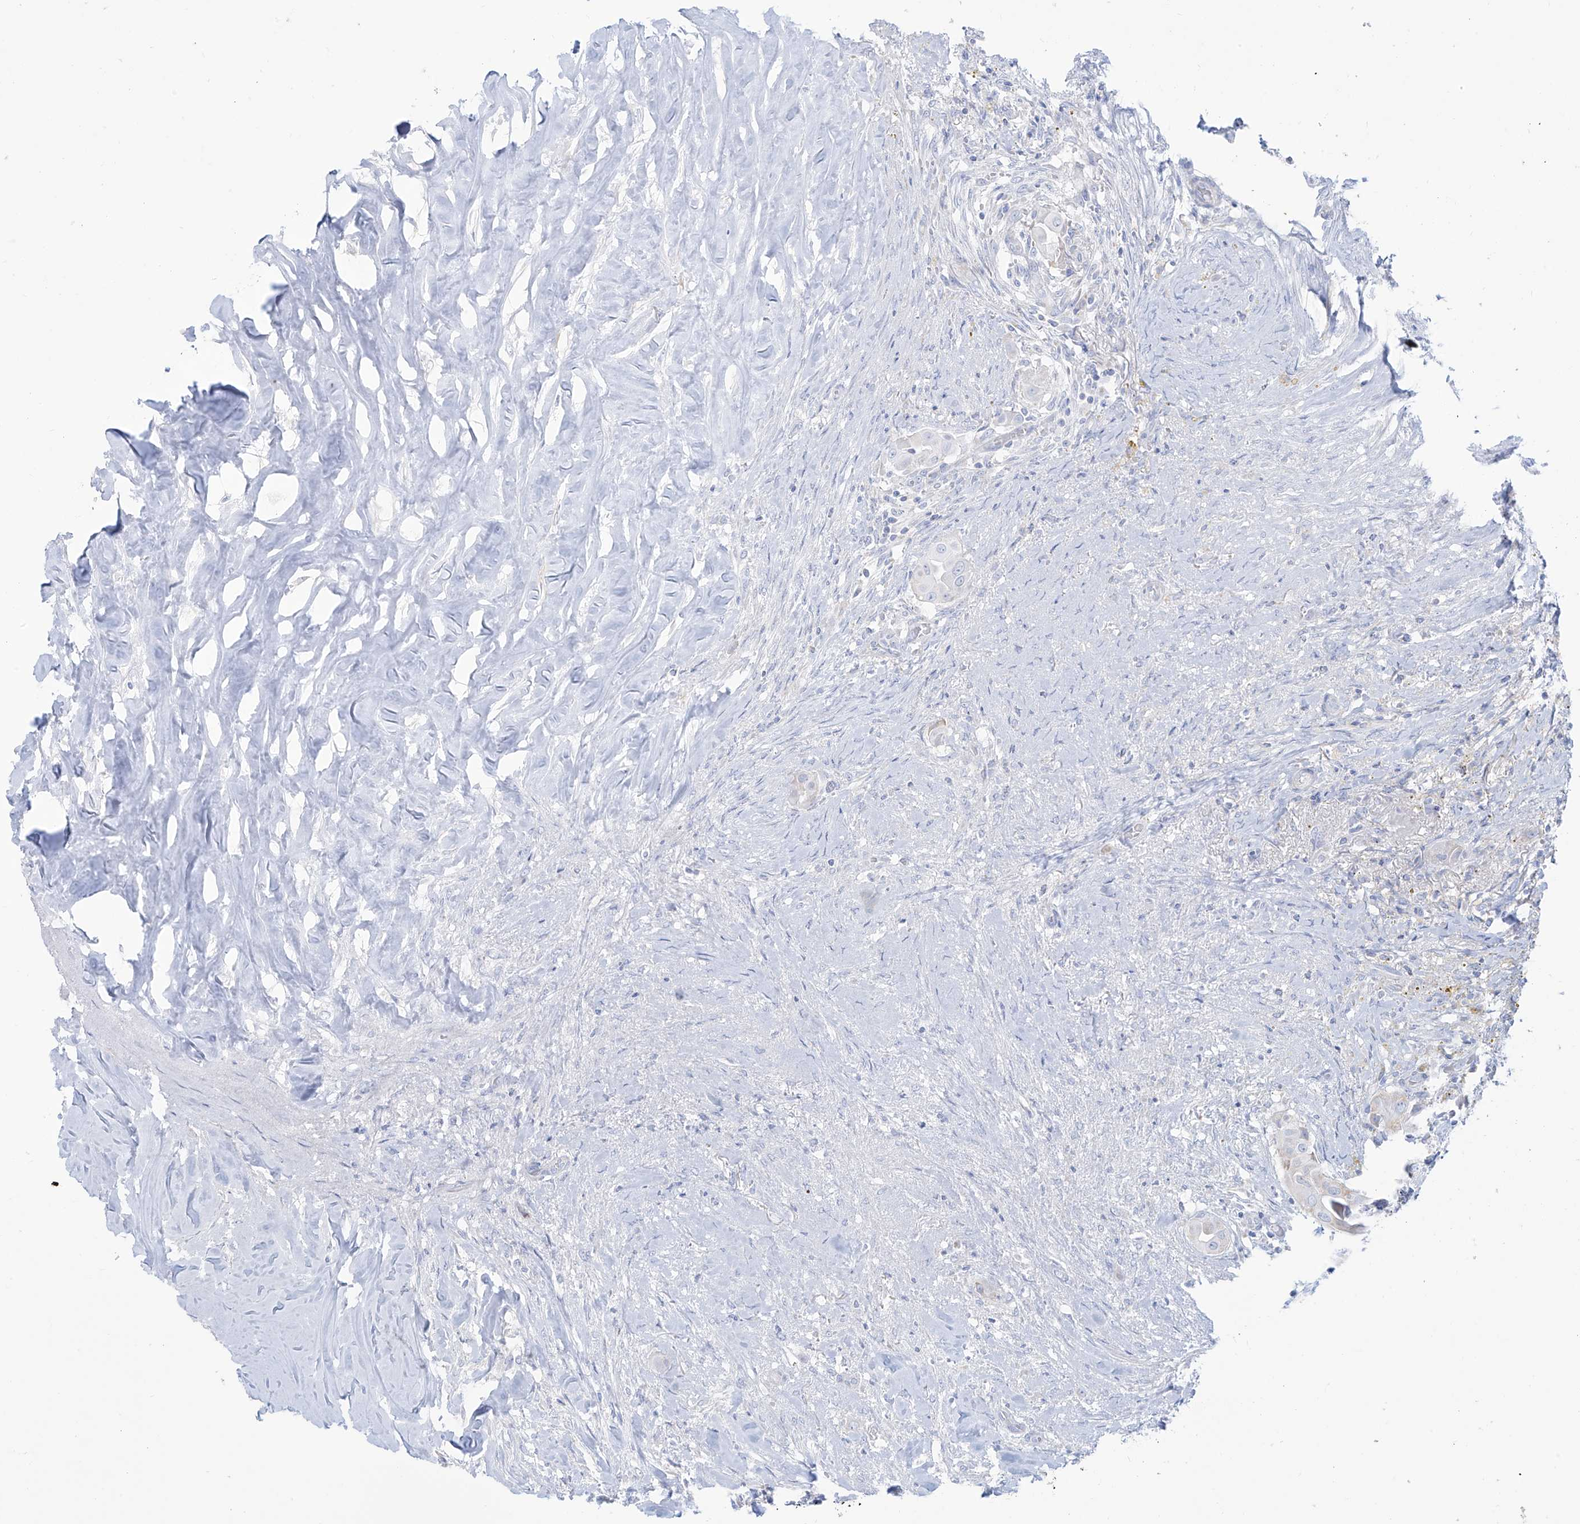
{"staining": {"intensity": "moderate", "quantity": "<25%", "location": "cytoplasmic/membranous"}, "tissue": "thyroid cancer", "cell_type": "Tumor cells", "image_type": "cancer", "snomed": [{"axis": "morphology", "description": "Papillary adenocarcinoma, NOS"}, {"axis": "topography", "description": "Thyroid gland"}], "caption": "Thyroid cancer (papillary adenocarcinoma) stained with a protein marker displays moderate staining in tumor cells.", "gene": "SLC26A3", "patient": {"sex": "female", "age": 59}}